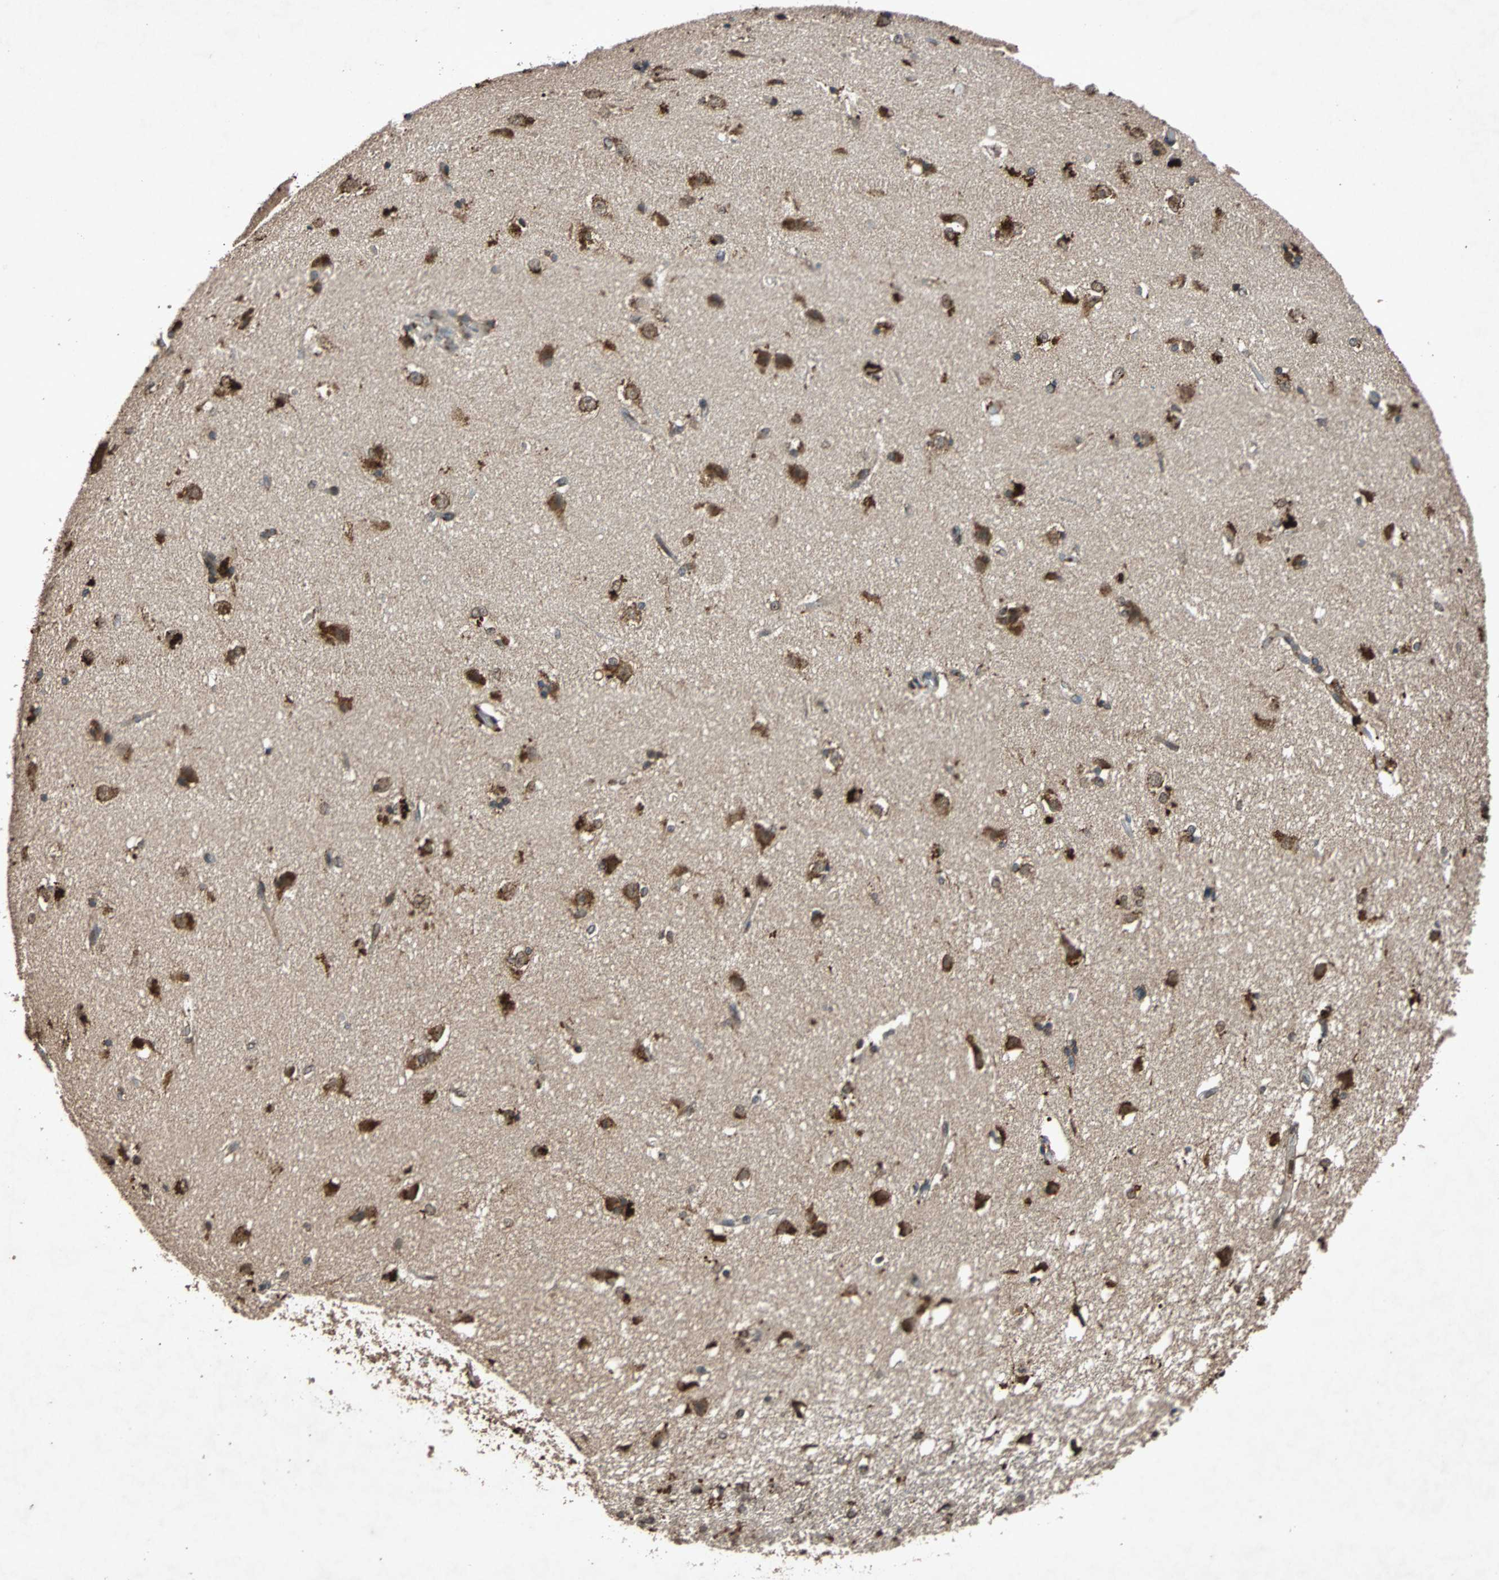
{"staining": {"intensity": "strong", "quantity": "25%-75%", "location": "cytoplasmic/membranous,nuclear"}, "tissue": "caudate", "cell_type": "Glial cells", "image_type": "normal", "snomed": [{"axis": "morphology", "description": "Normal tissue, NOS"}, {"axis": "topography", "description": "Lateral ventricle wall"}], "caption": "IHC staining of normal caudate, which demonstrates high levels of strong cytoplasmic/membranous,nuclear expression in approximately 25%-75% of glial cells indicating strong cytoplasmic/membranous,nuclear protein expression. The staining was performed using DAB (brown) for protein detection and nuclei were counterstained in hematoxylin (blue).", "gene": "USP31", "patient": {"sex": "female", "age": 19}}